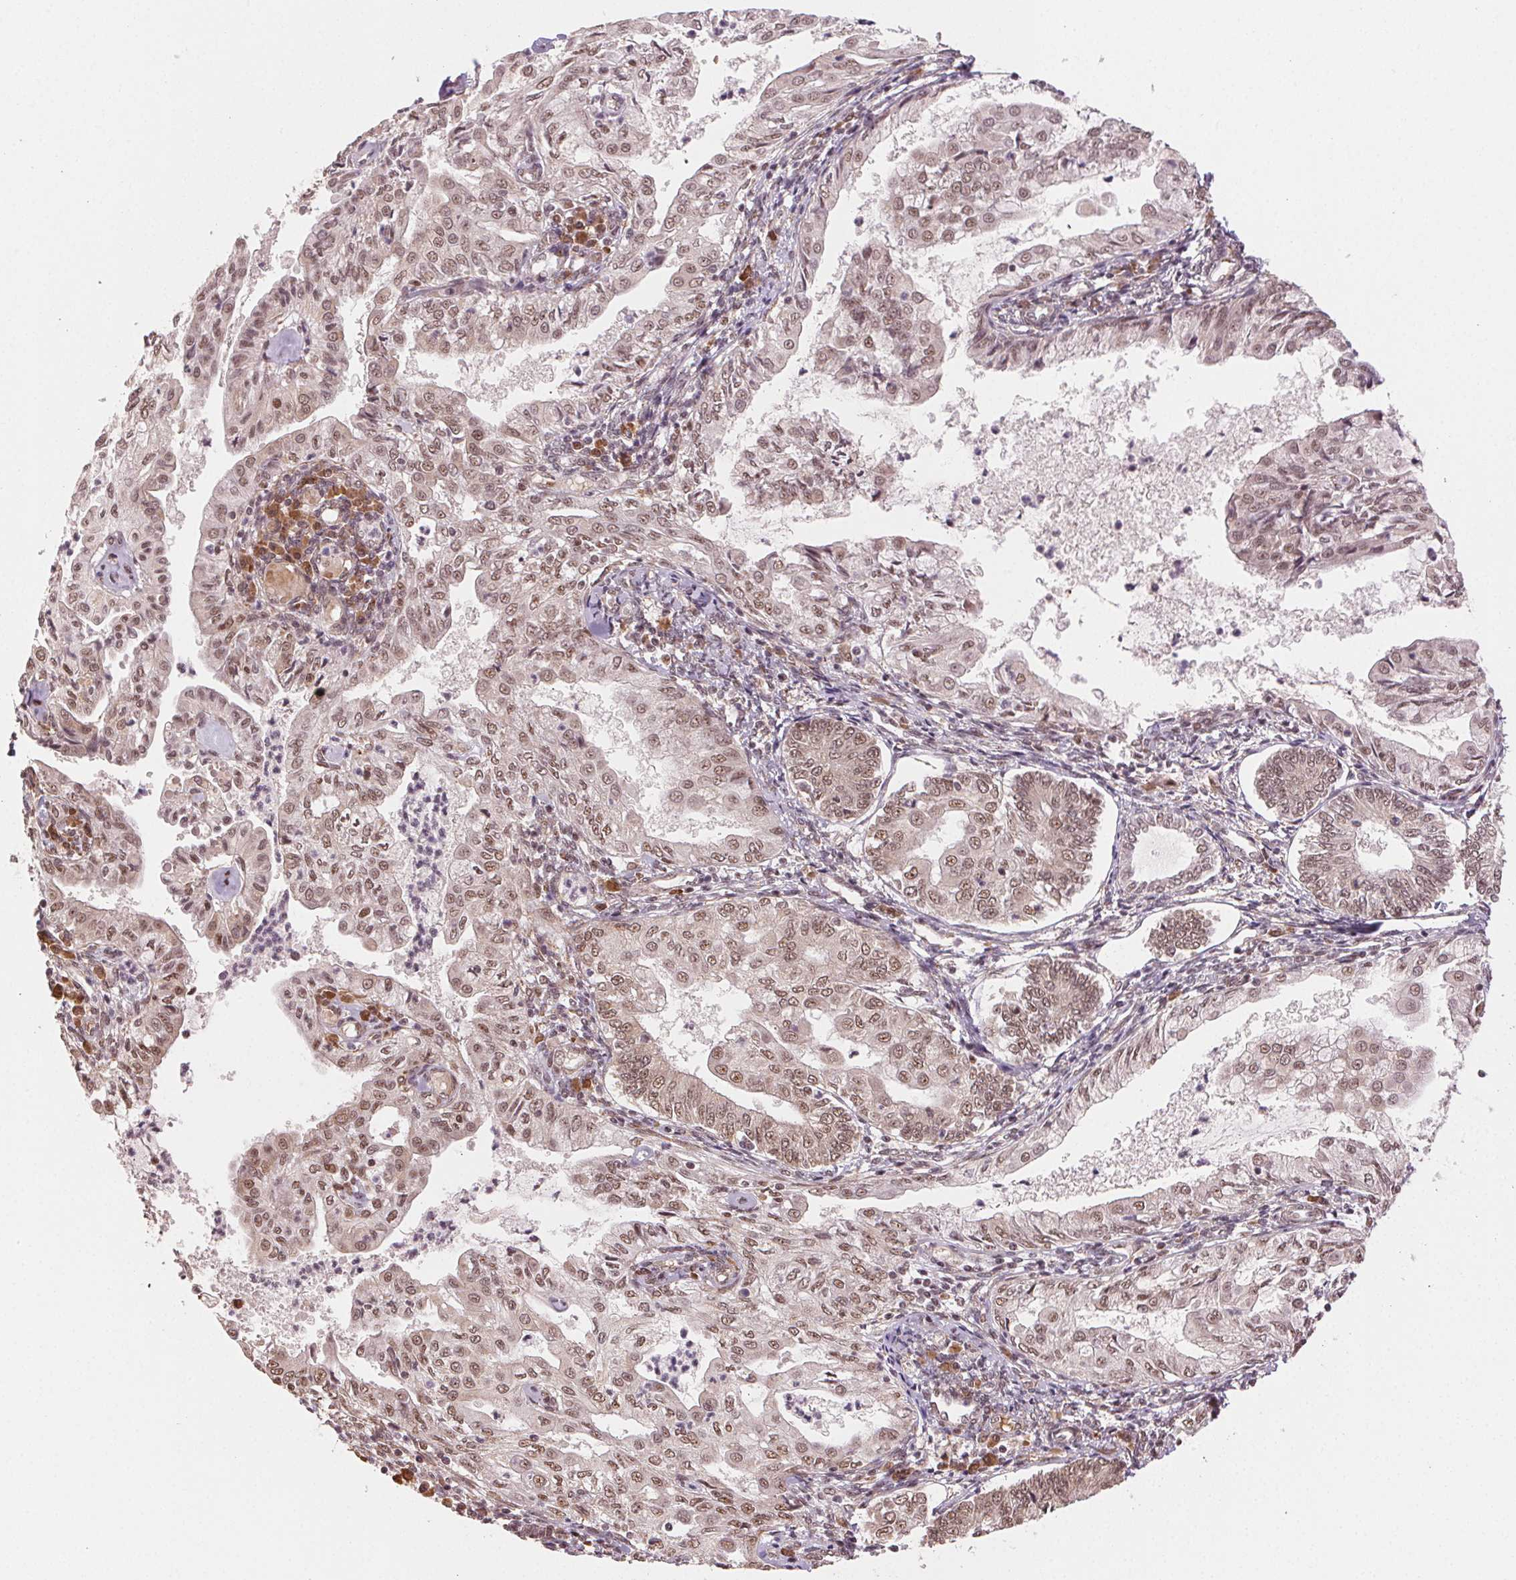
{"staining": {"intensity": "moderate", "quantity": ">75%", "location": "nuclear"}, "tissue": "endometrial cancer", "cell_type": "Tumor cells", "image_type": "cancer", "snomed": [{"axis": "morphology", "description": "Adenocarcinoma, NOS"}, {"axis": "topography", "description": "Endometrium"}], "caption": "Immunohistochemistry (IHC) of endometrial adenocarcinoma reveals medium levels of moderate nuclear expression in approximately >75% of tumor cells. The protein of interest is stained brown, and the nuclei are stained in blue (DAB (3,3'-diaminobenzidine) IHC with brightfield microscopy, high magnification).", "gene": "TREML4", "patient": {"sex": "female", "age": 68}}